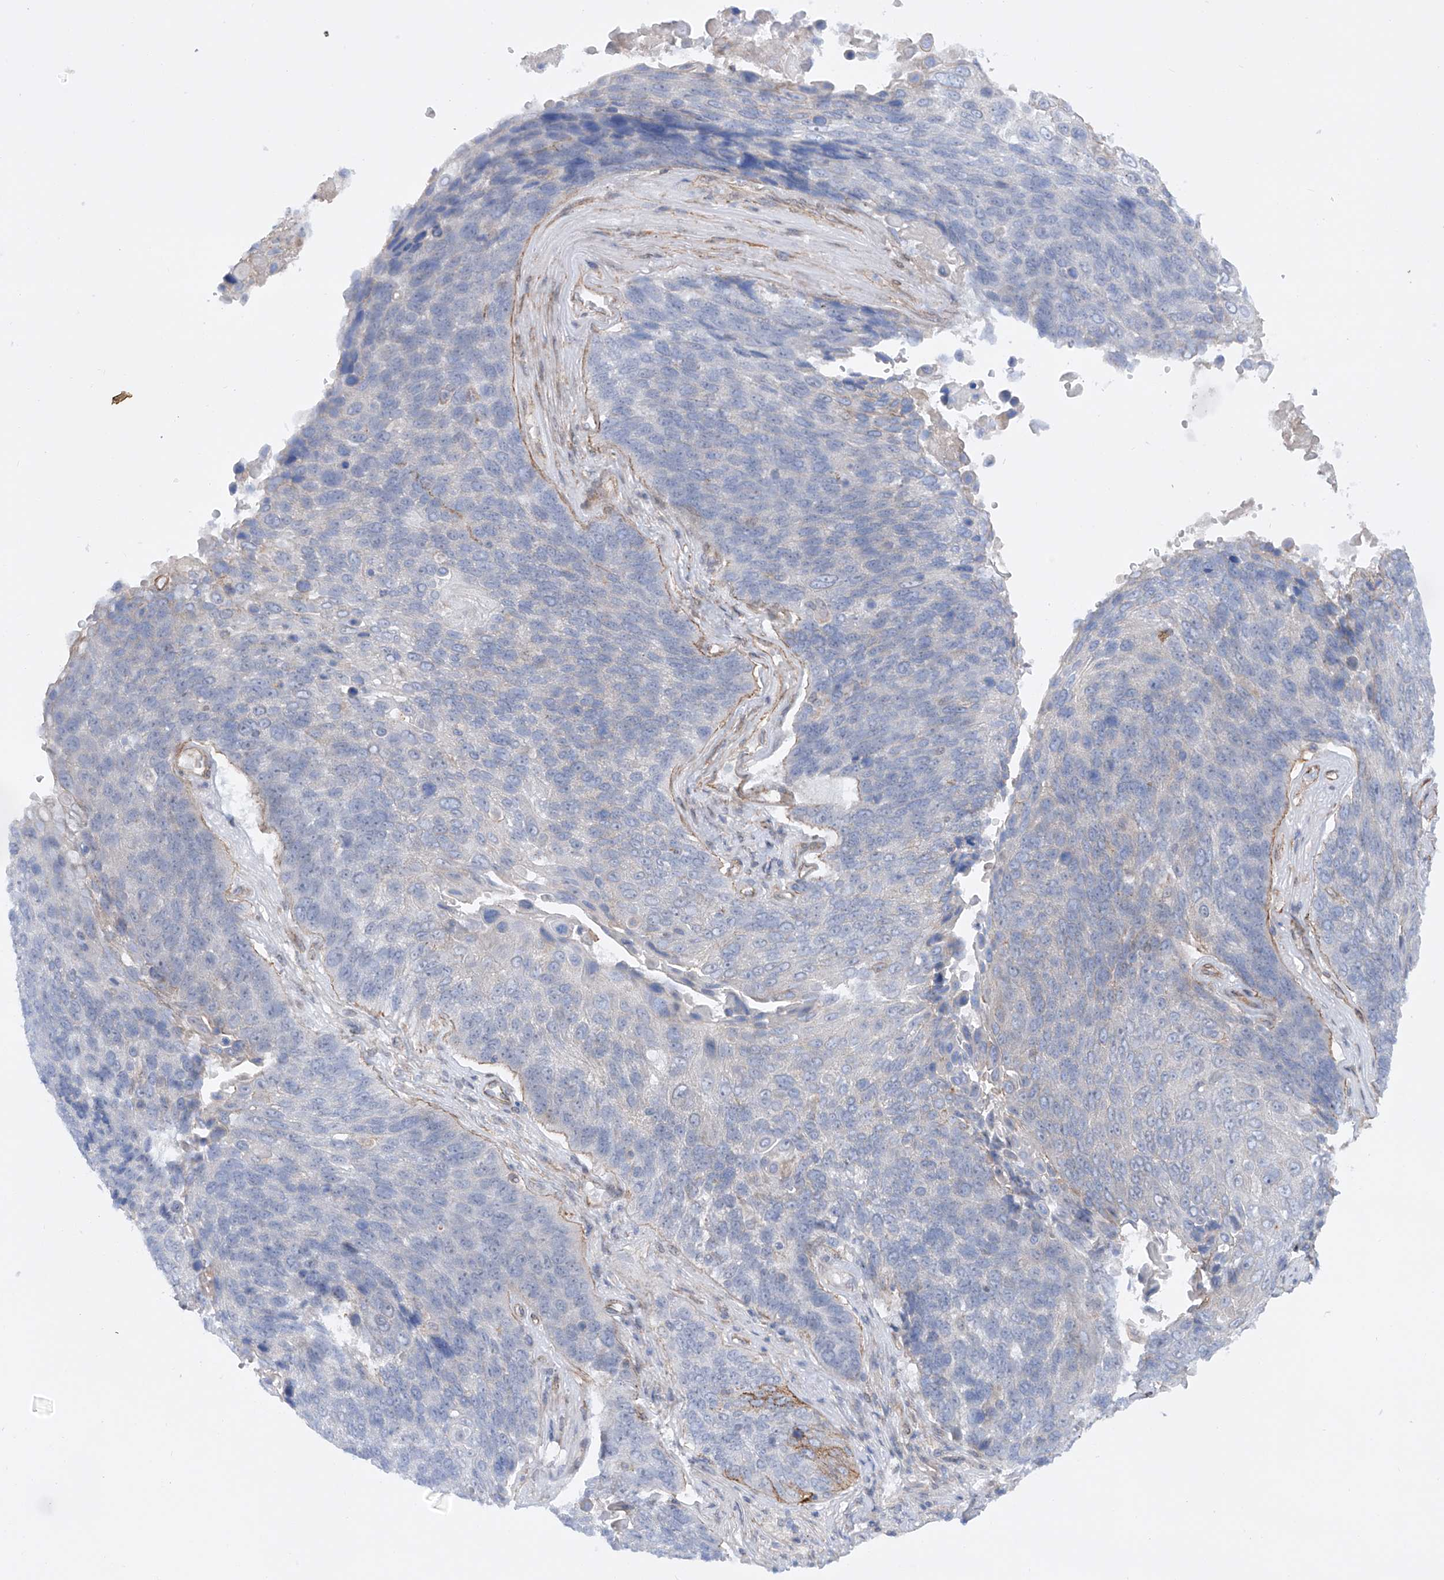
{"staining": {"intensity": "negative", "quantity": "none", "location": "none"}, "tissue": "lung cancer", "cell_type": "Tumor cells", "image_type": "cancer", "snomed": [{"axis": "morphology", "description": "Squamous cell carcinoma, NOS"}, {"axis": "topography", "description": "Lung"}], "caption": "Immunohistochemistry micrograph of lung cancer (squamous cell carcinoma) stained for a protein (brown), which exhibits no staining in tumor cells. (DAB (3,3'-diaminobenzidine) immunohistochemistry visualized using brightfield microscopy, high magnification).", "gene": "ZNF490", "patient": {"sex": "male", "age": 66}}